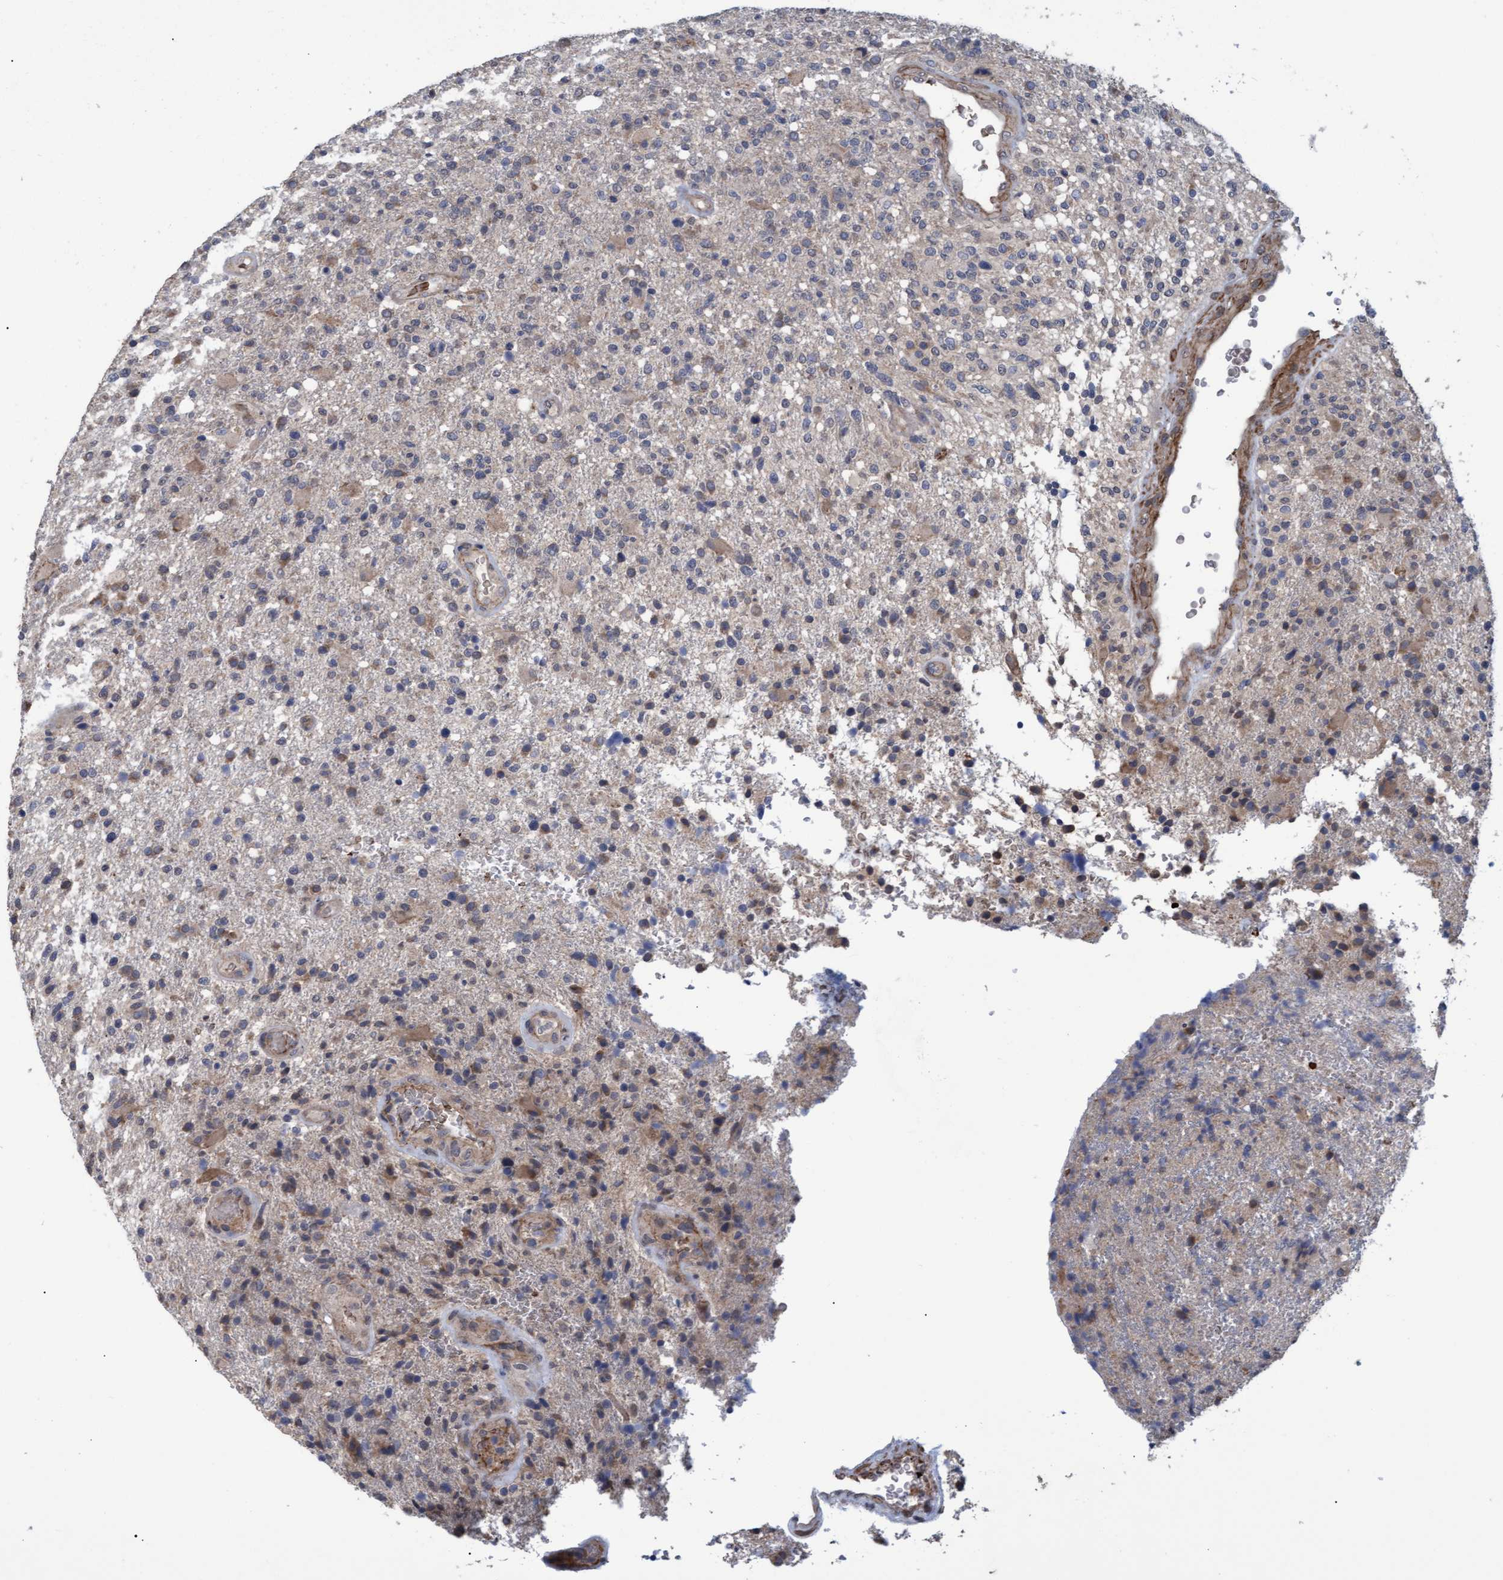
{"staining": {"intensity": "weak", "quantity": "<25%", "location": "cytoplasmic/membranous"}, "tissue": "glioma", "cell_type": "Tumor cells", "image_type": "cancer", "snomed": [{"axis": "morphology", "description": "Glioma, malignant, High grade"}, {"axis": "topography", "description": "Brain"}], "caption": "Immunohistochemical staining of glioma displays no significant positivity in tumor cells. (DAB (3,3'-diaminobenzidine) IHC visualized using brightfield microscopy, high magnification).", "gene": "NAA15", "patient": {"sex": "male", "age": 72}}